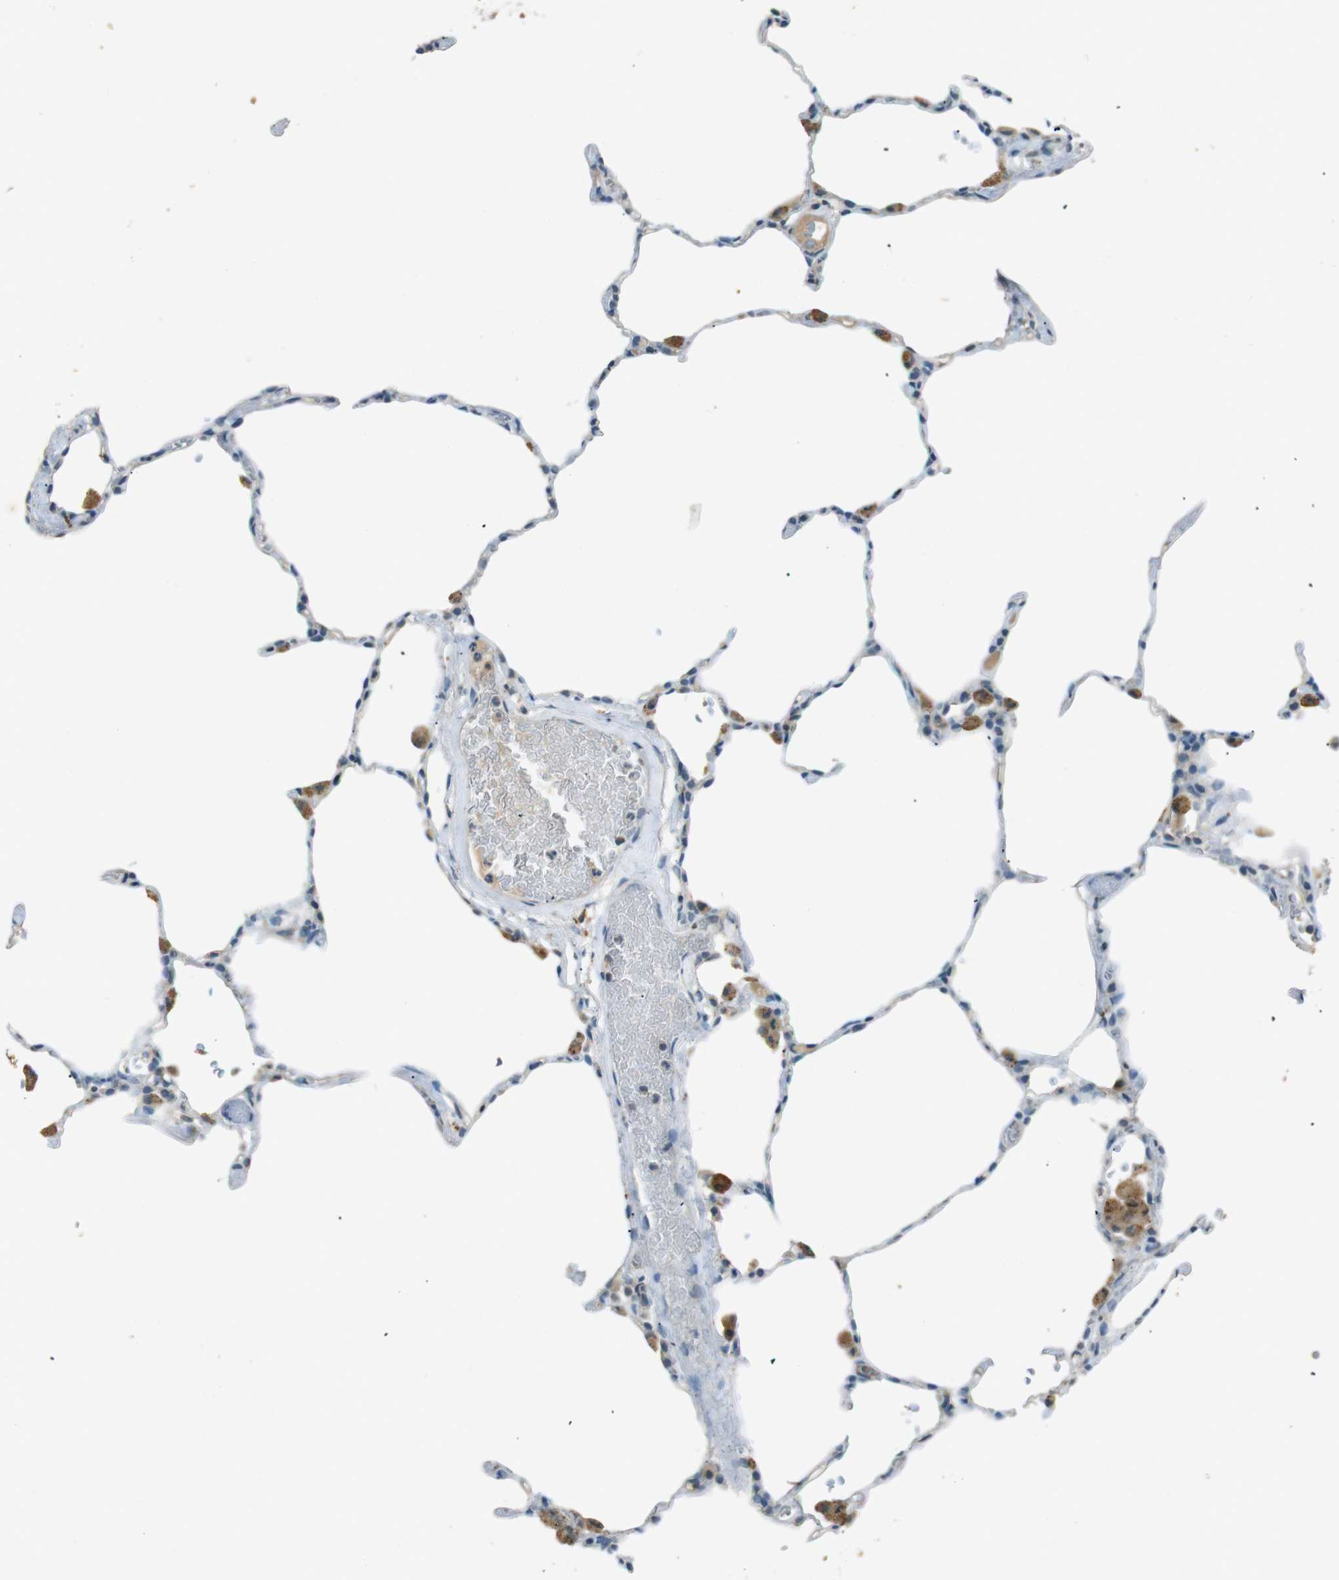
{"staining": {"intensity": "negative", "quantity": "none", "location": "none"}, "tissue": "lung", "cell_type": "Alveolar cells", "image_type": "normal", "snomed": [{"axis": "morphology", "description": "Normal tissue, NOS"}, {"axis": "topography", "description": "Lung"}], "caption": "An immunohistochemistry (IHC) image of normal lung is shown. There is no staining in alveolar cells of lung. (Brightfield microscopy of DAB immunohistochemistry (IHC) at high magnification).", "gene": "MAGI2", "patient": {"sex": "female", "age": 49}}